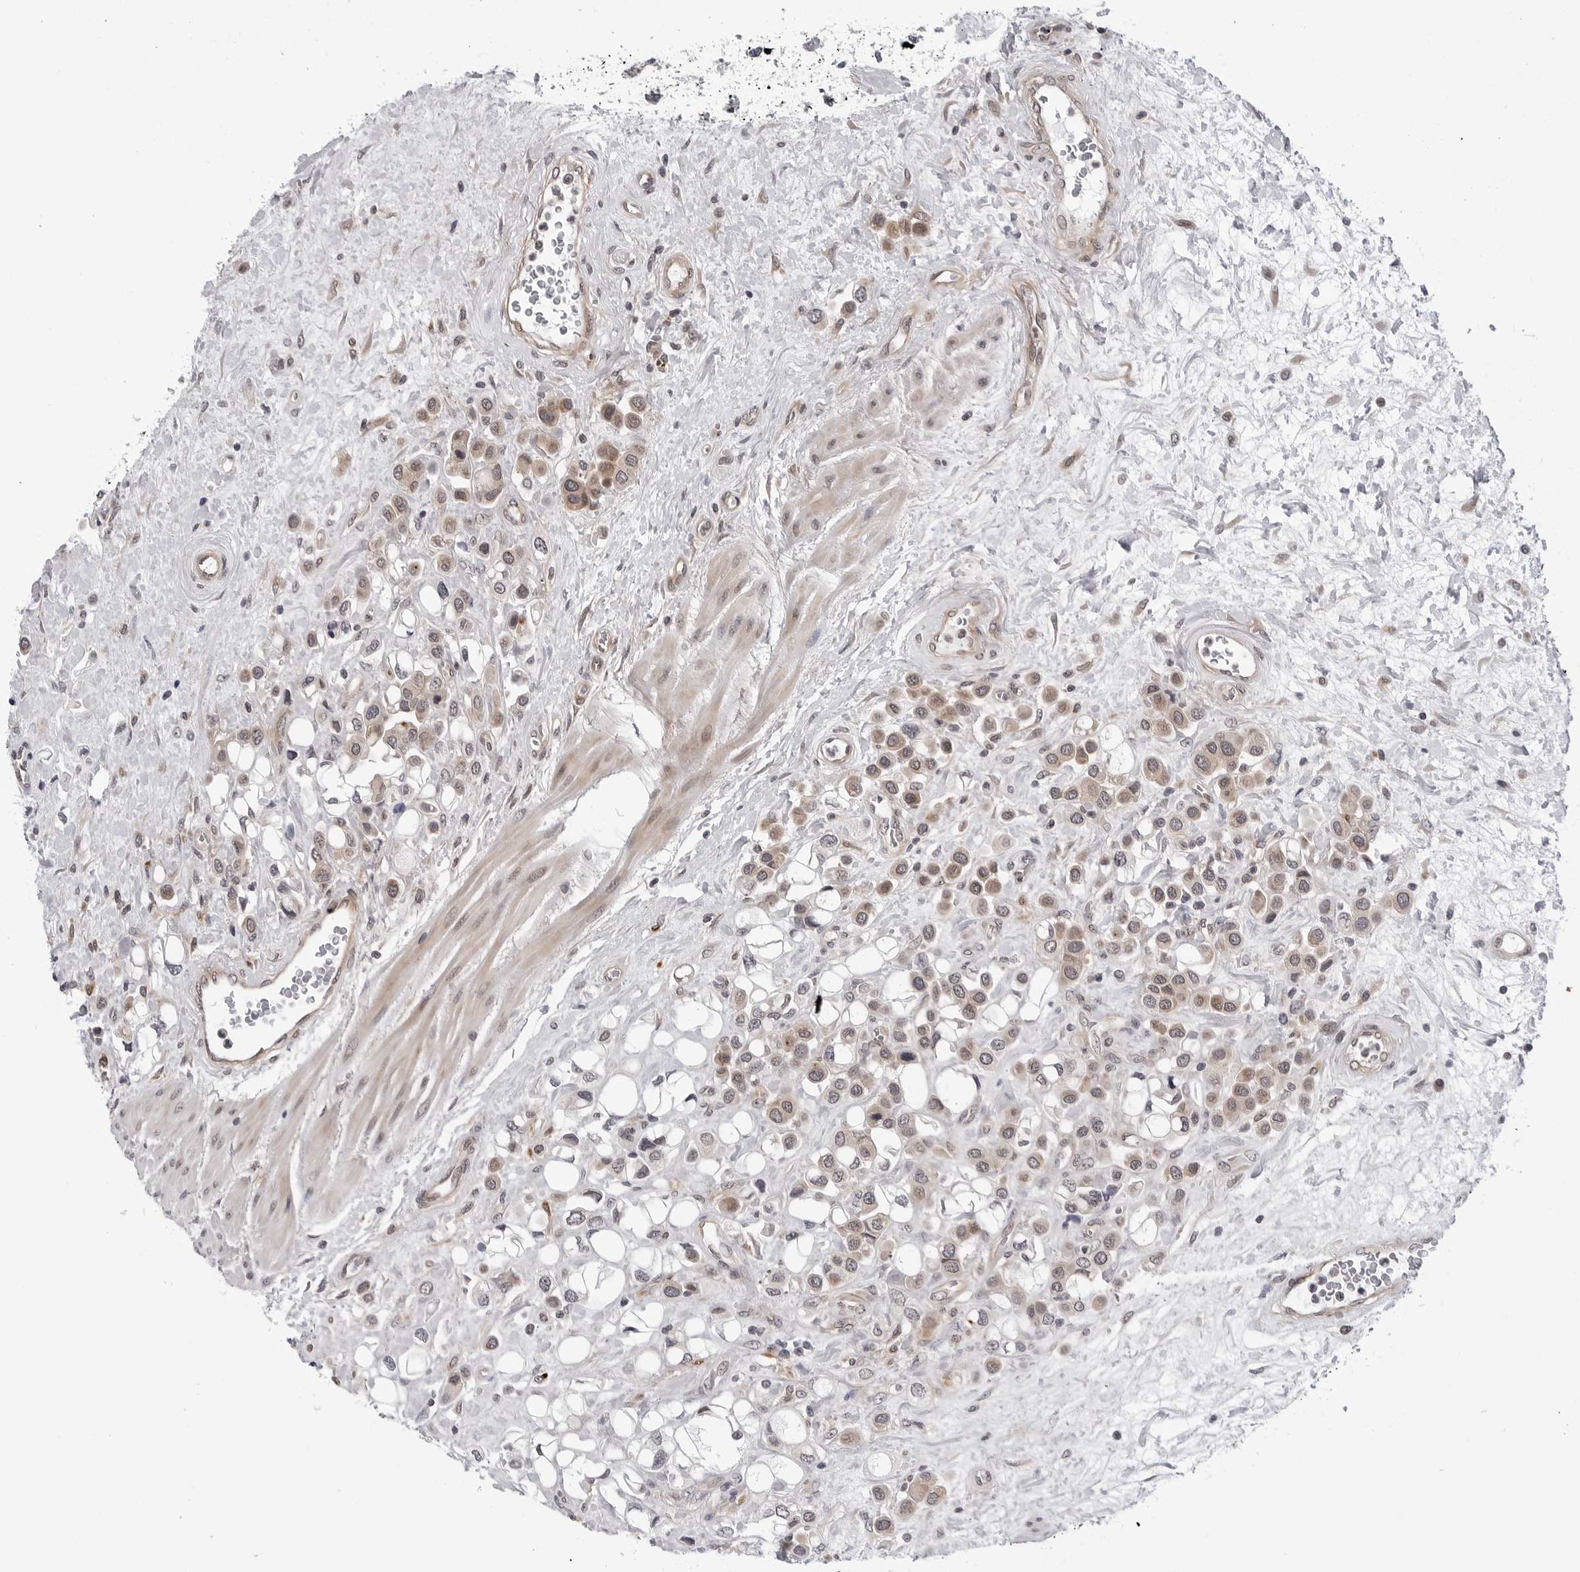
{"staining": {"intensity": "moderate", "quantity": ">75%", "location": "cytoplasmic/membranous,nuclear"}, "tissue": "urothelial cancer", "cell_type": "Tumor cells", "image_type": "cancer", "snomed": [{"axis": "morphology", "description": "Urothelial carcinoma, High grade"}, {"axis": "topography", "description": "Urinary bladder"}], "caption": "Tumor cells reveal moderate cytoplasmic/membranous and nuclear staining in approximately >75% of cells in urothelial carcinoma (high-grade). Immunohistochemistry stains the protein in brown and the nuclei are stained blue.", "gene": "KIAA1614", "patient": {"sex": "male", "age": 50}}